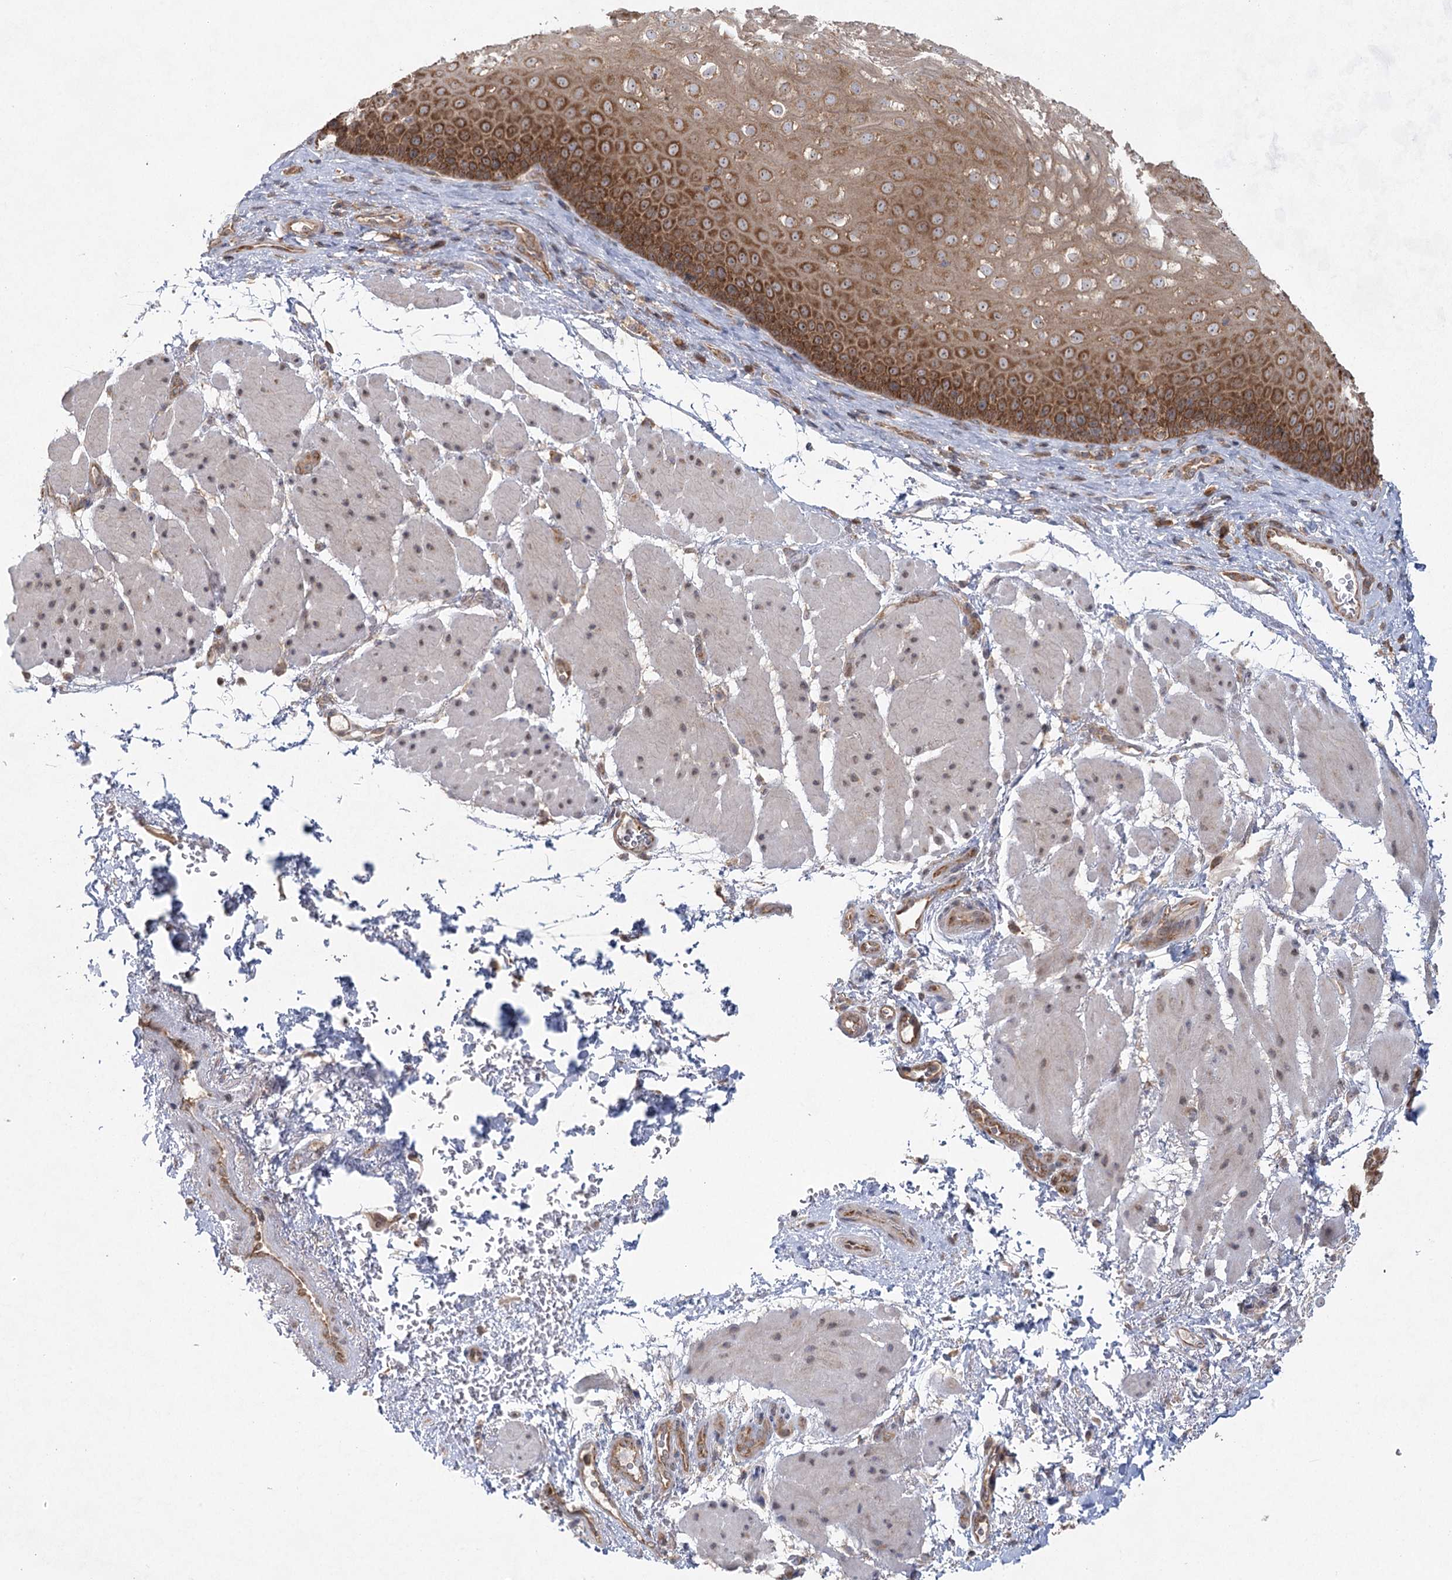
{"staining": {"intensity": "moderate", "quantity": "25%-75%", "location": "cytoplasmic/membranous"}, "tissue": "esophagus", "cell_type": "Squamous epithelial cells", "image_type": "normal", "snomed": [{"axis": "morphology", "description": "Normal tissue, NOS"}, {"axis": "topography", "description": "Esophagus"}], "caption": "Protein expression analysis of unremarkable esophagus shows moderate cytoplasmic/membranous staining in approximately 25%-75% of squamous epithelial cells.", "gene": "EIF3A", "patient": {"sex": "female", "age": 66}}